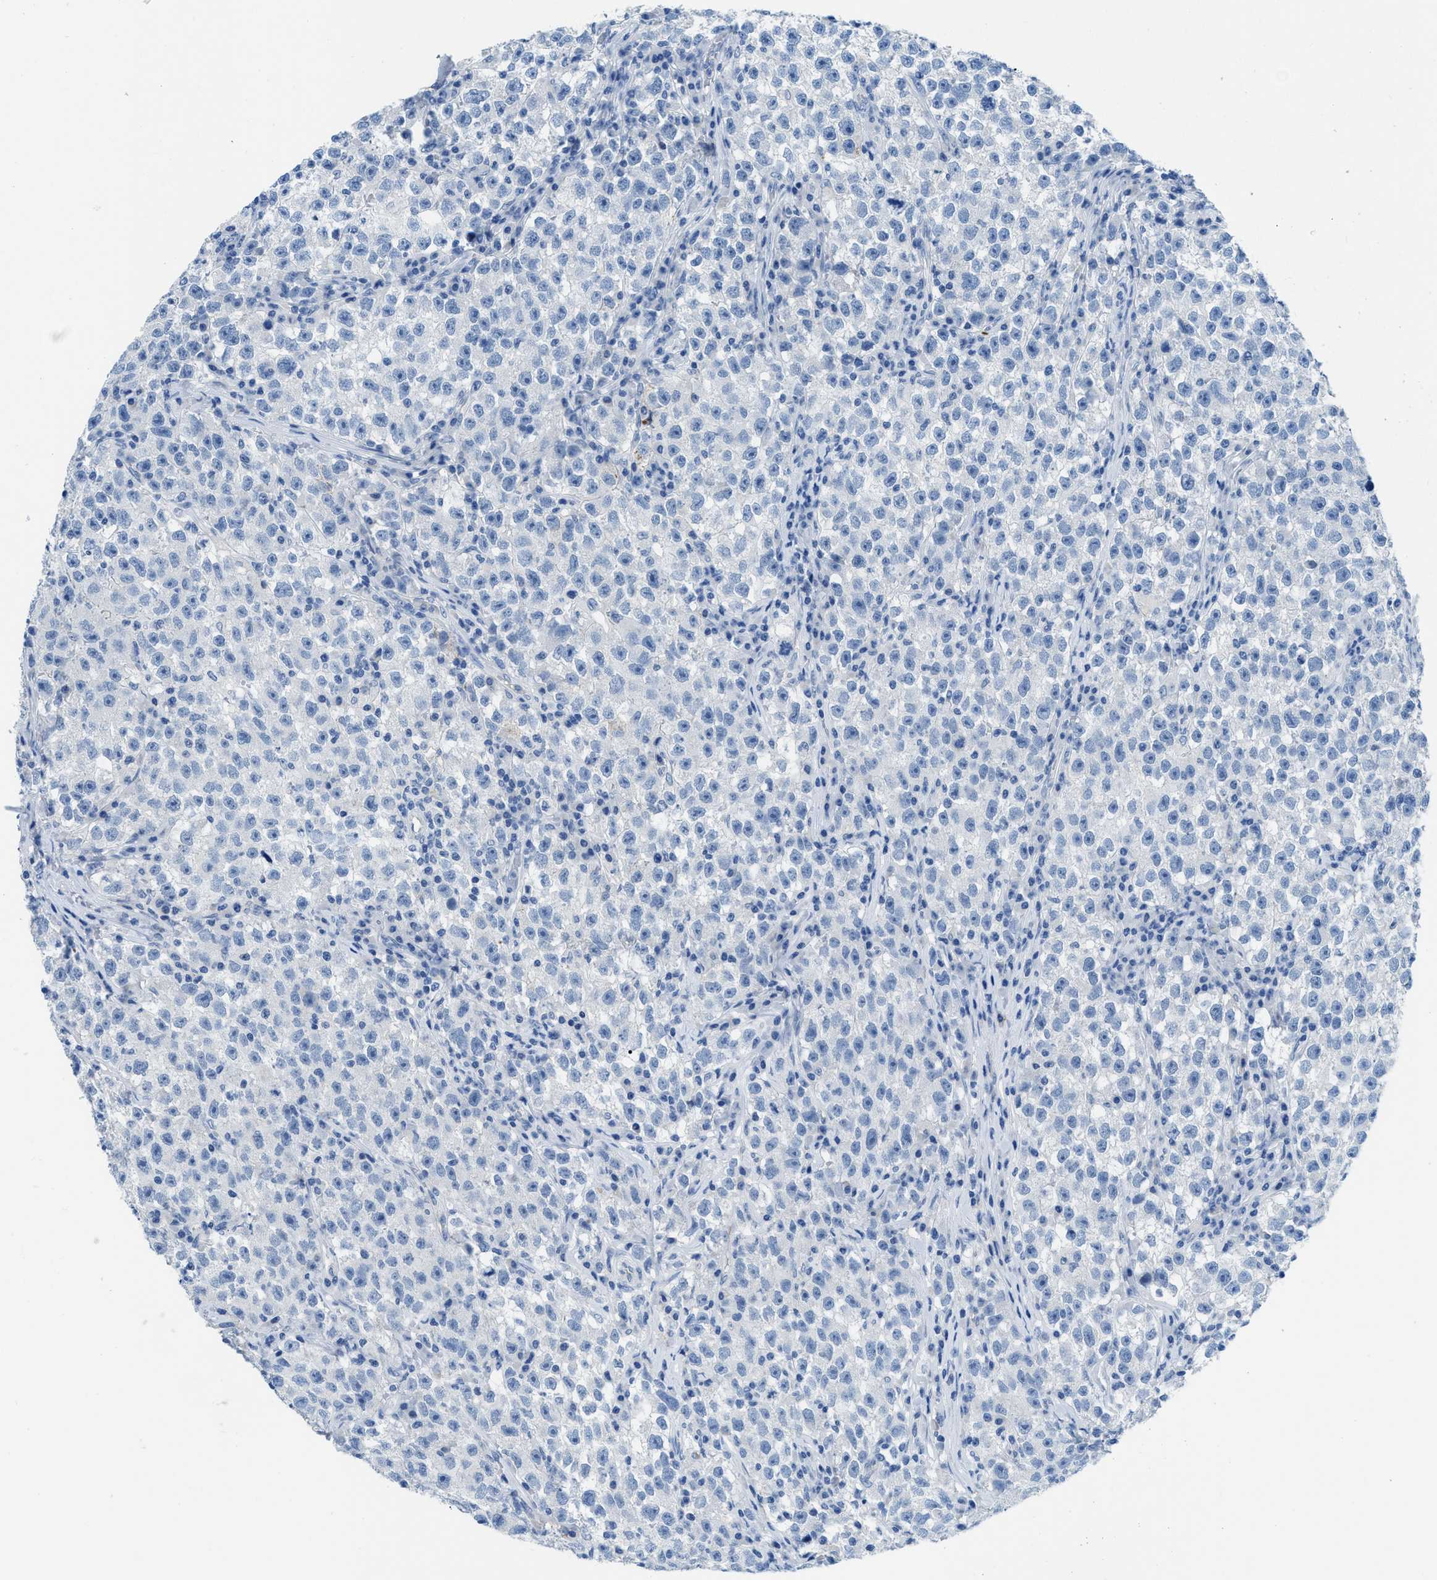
{"staining": {"intensity": "negative", "quantity": "none", "location": "none"}, "tissue": "testis cancer", "cell_type": "Tumor cells", "image_type": "cancer", "snomed": [{"axis": "morphology", "description": "Seminoma, NOS"}, {"axis": "topography", "description": "Testis"}], "caption": "Testis seminoma was stained to show a protein in brown. There is no significant positivity in tumor cells.", "gene": "MBL2", "patient": {"sex": "male", "age": 22}}